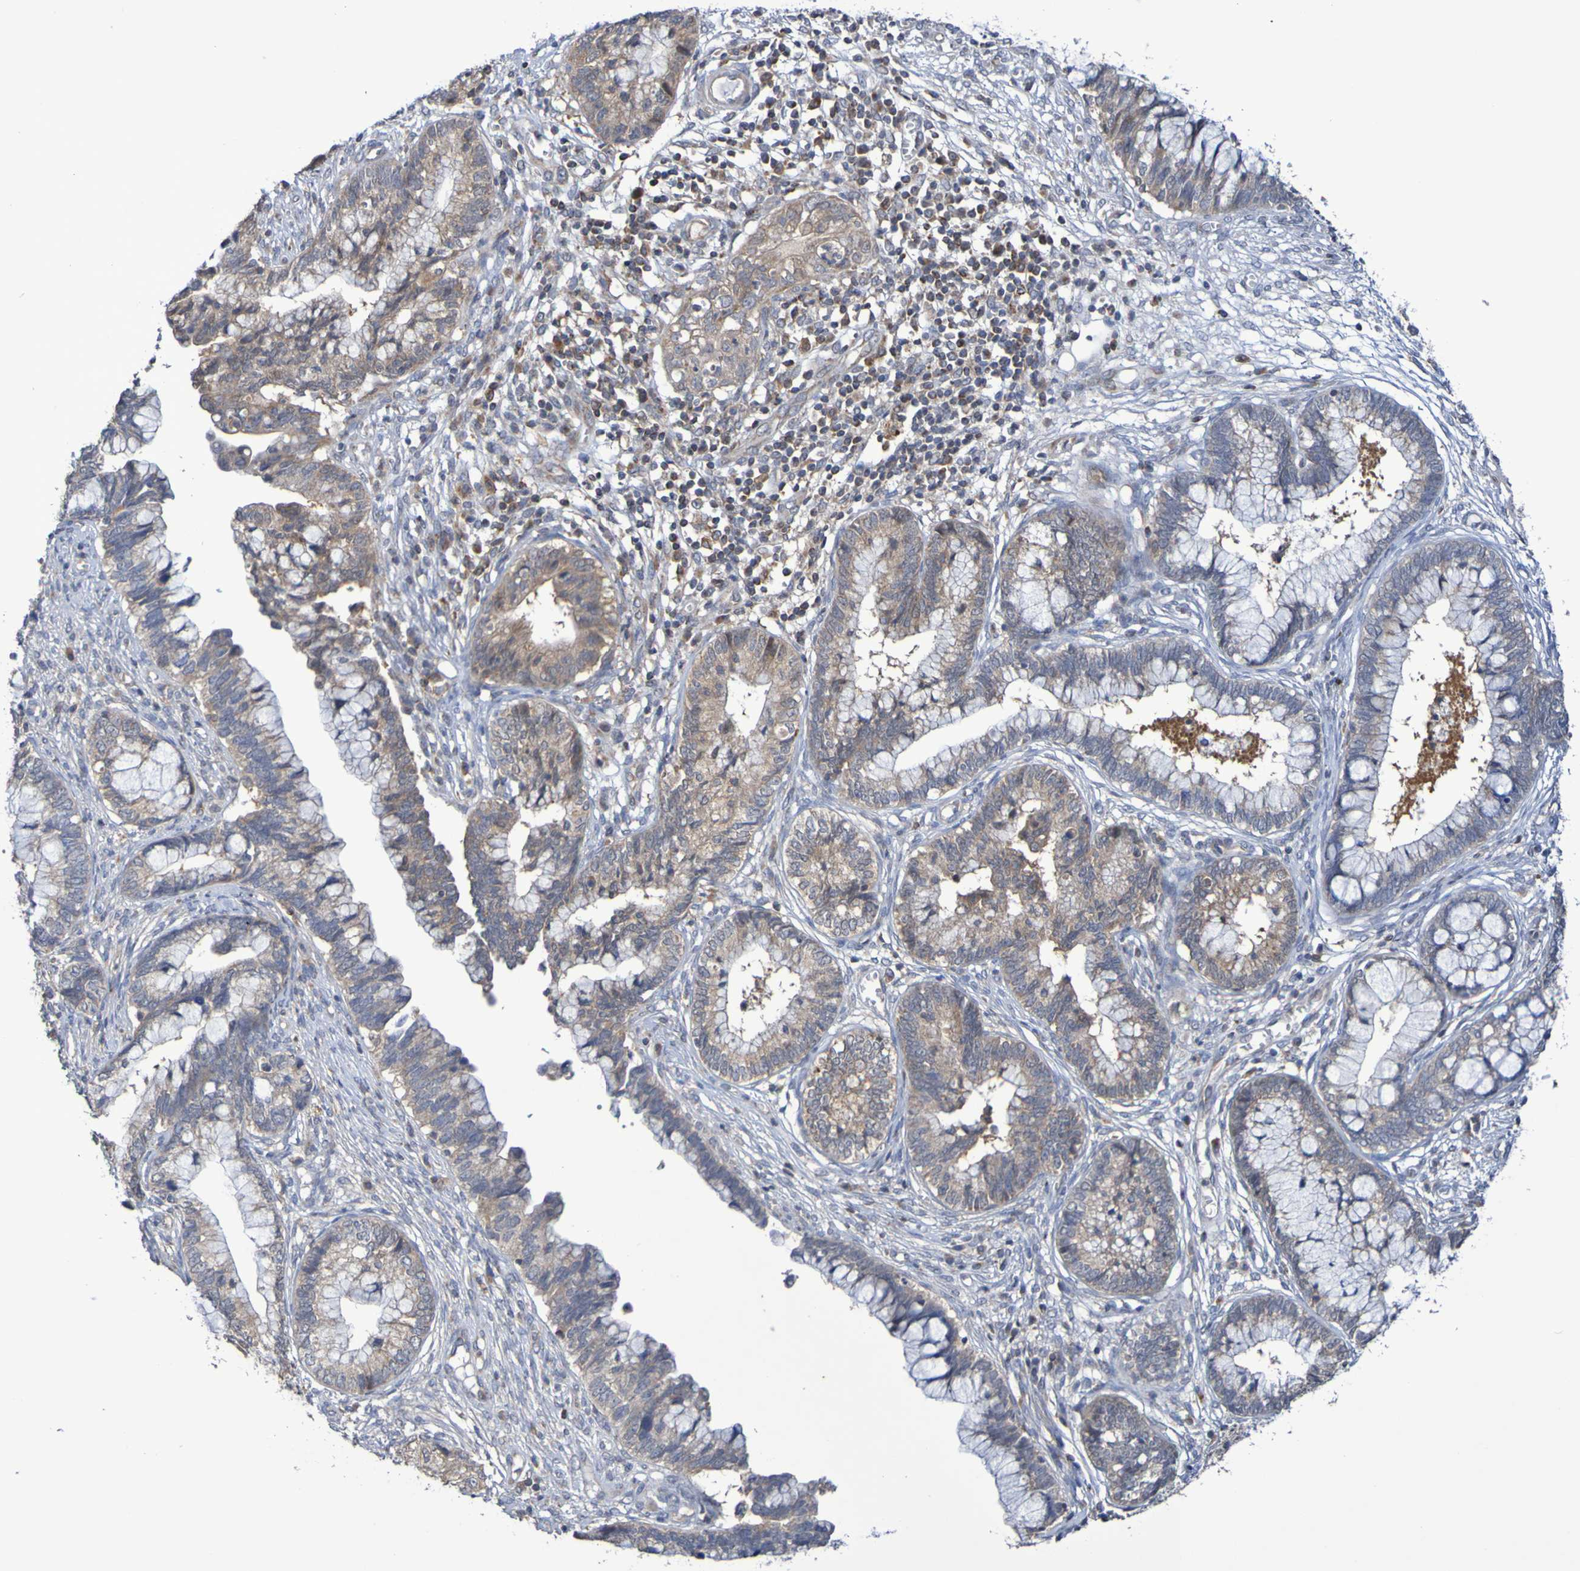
{"staining": {"intensity": "weak", "quantity": ">75%", "location": "cytoplasmic/membranous"}, "tissue": "cervical cancer", "cell_type": "Tumor cells", "image_type": "cancer", "snomed": [{"axis": "morphology", "description": "Adenocarcinoma, NOS"}, {"axis": "topography", "description": "Cervix"}], "caption": "Immunohistochemistry (DAB) staining of human adenocarcinoma (cervical) displays weak cytoplasmic/membranous protein positivity in approximately >75% of tumor cells.", "gene": "C3orf18", "patient": {"sex": "female", "age": 44}}